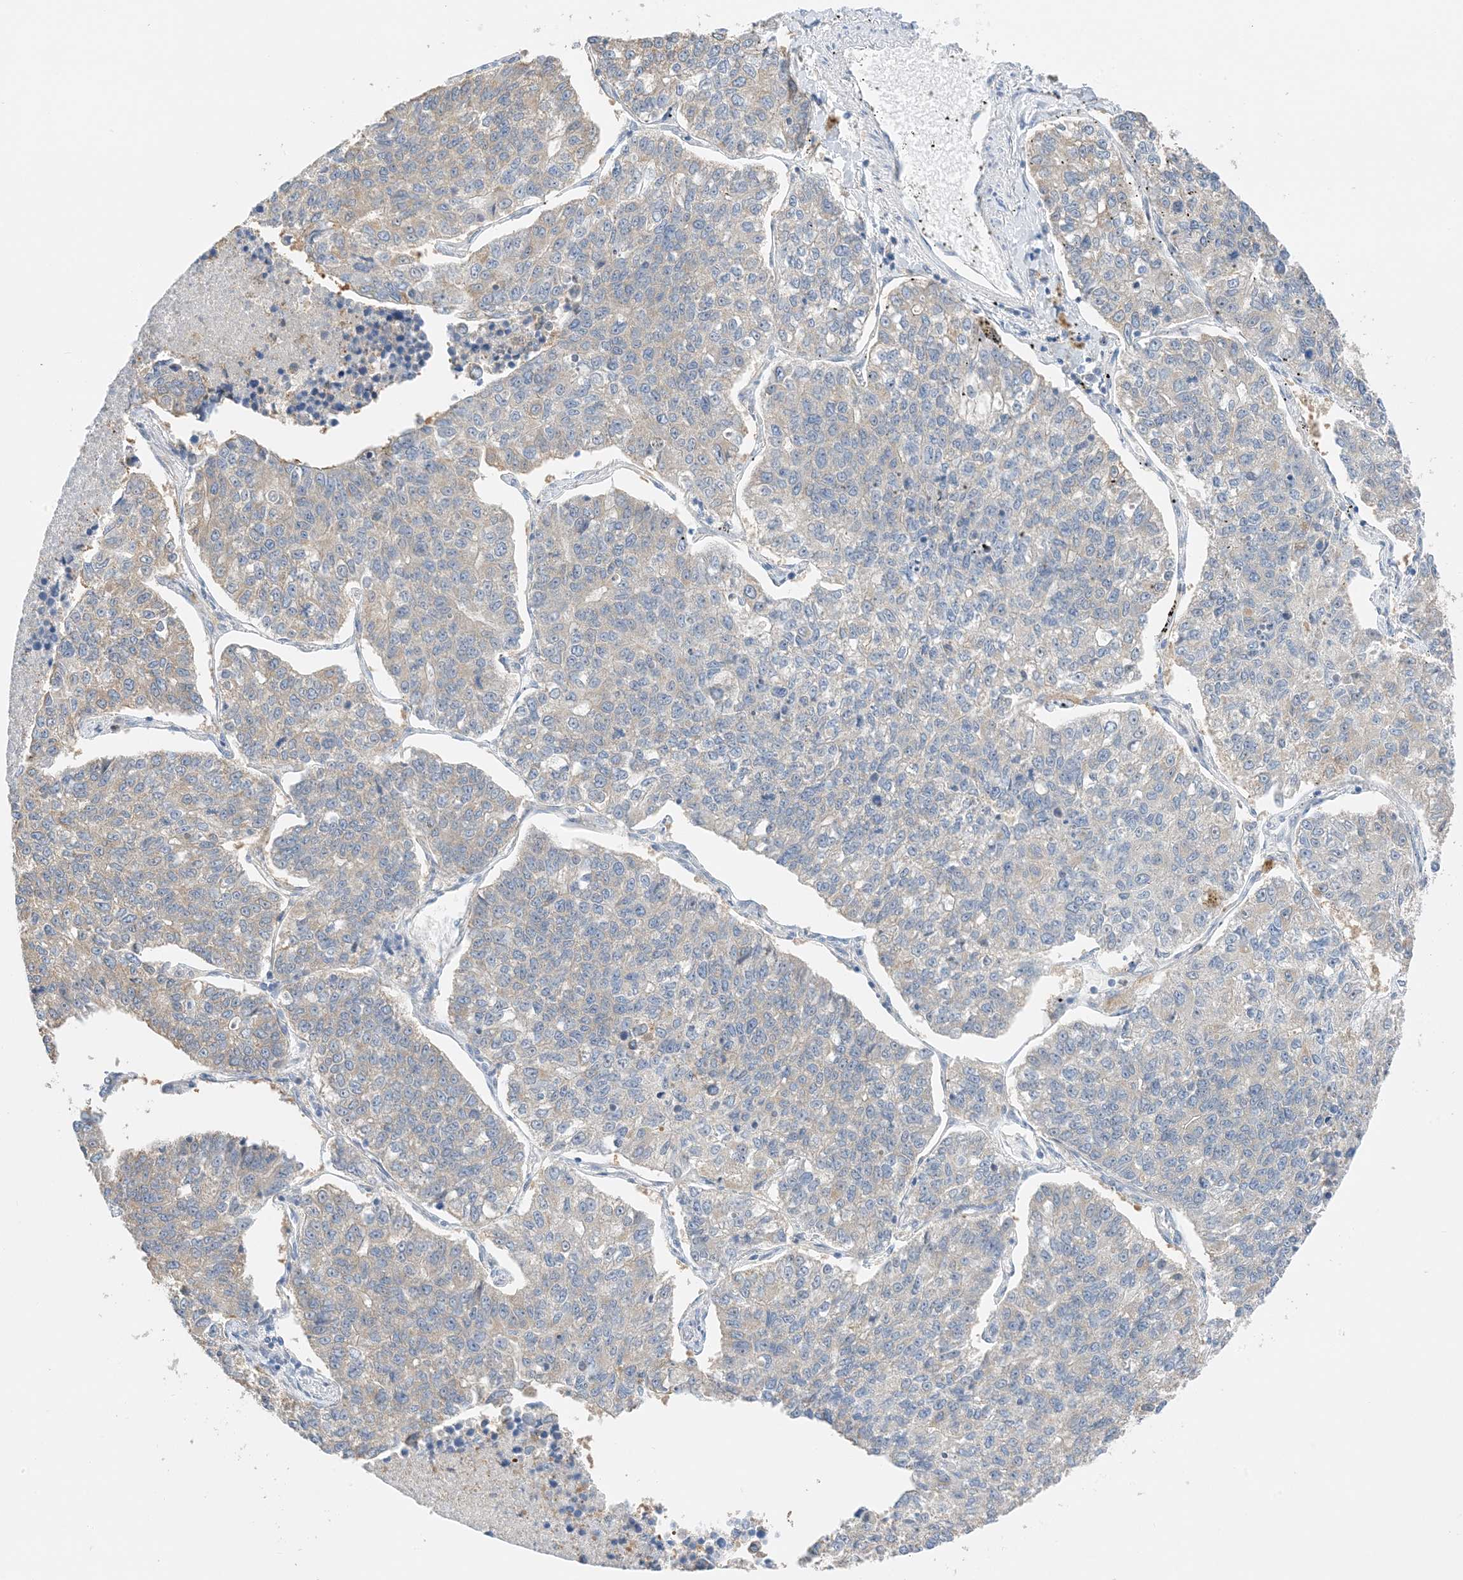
{"staining": {"intensity": "negative", "quantity": "none", "location": "none"}, "tissue": "lung cancer", "cell_type": "Tumor cells", "image_type": "cancer", "snomed": [{"axis": "morphology", "description": "Adenocarcinoma, NOS"}, {"axis": "topography", "description": "Lung"}], "caption": "High power microscopy image of an immunohistochemistry (IHC) photomicrograph of adenocarcinoma (lung), revealing no significant positivity in tumor cells.", "gene": "KIFBP", "patient": {"sex": "male", "age": 49}}